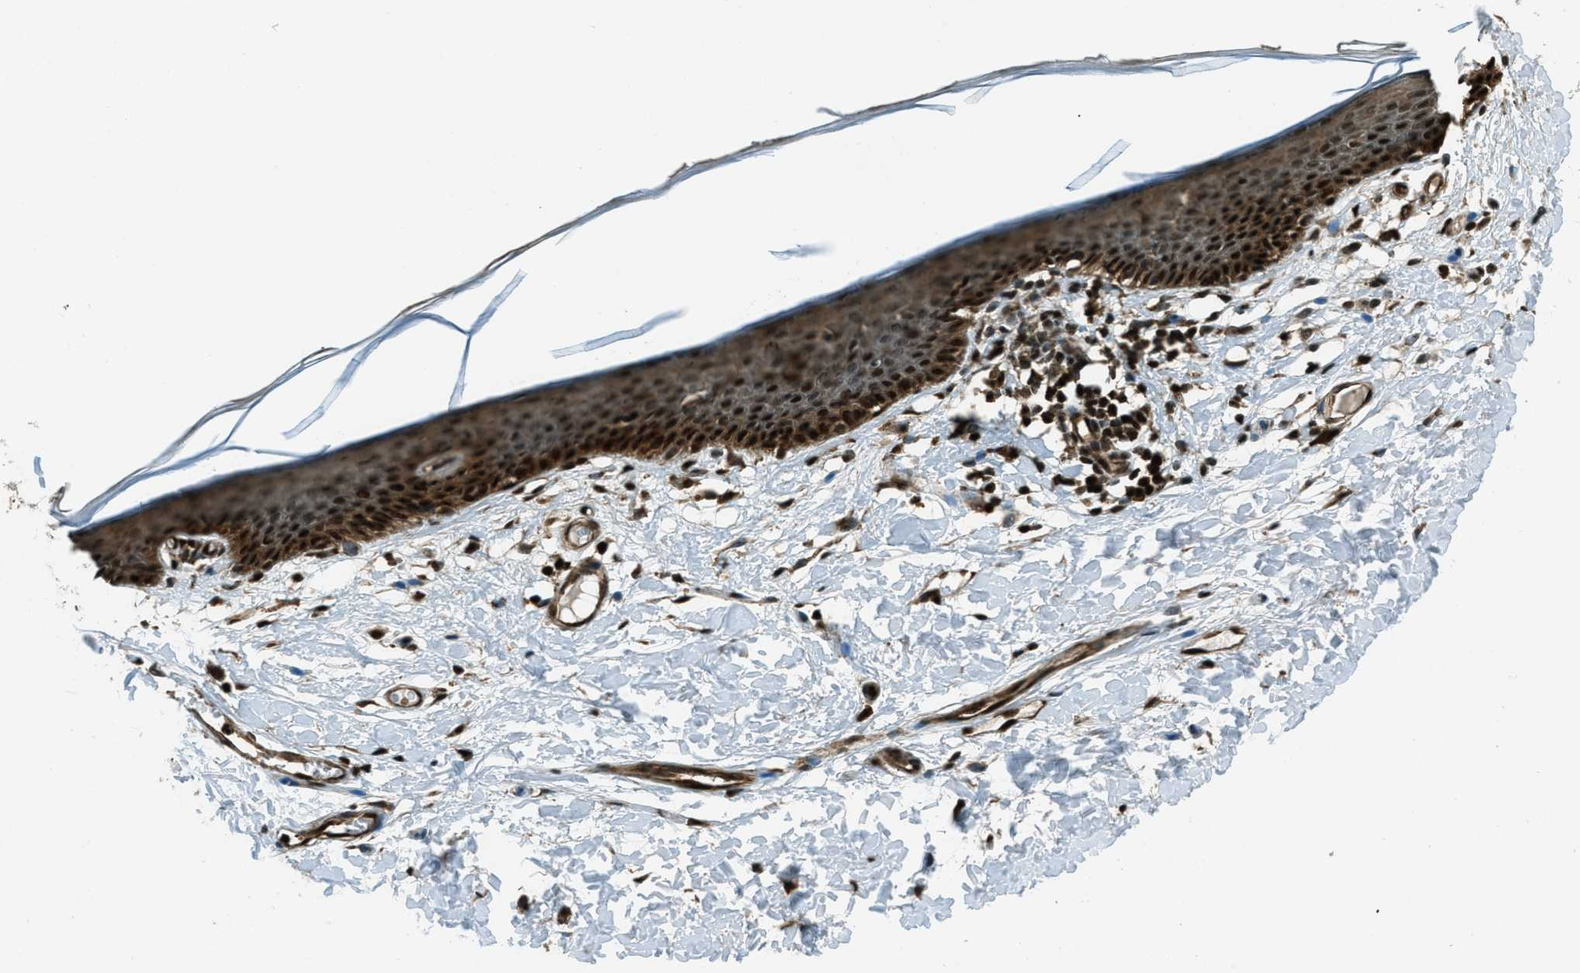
{"staining": {"intensity": "strong", "quantity": ">75%", "location": "cytoplasmic/membranous,nuclear"}, "tissue": "skin", "cell_type": "Epidermal cells", "image_type": "normal", "snomed": [{"axis": "morphology", "description": "Normal tissue, NOS"}, {"axis": "topography", "description": "Vulva"}], "caption": "DAB (3,3'-diaminobenzidine) immunohistochemical staining of unremarkable skin shows strong cytoplasmic/membranous,nuclear protein positivity in about >75% of epidermal cells. (DAB IHC, brown staining for protein, blue staining for nuclei).", "gene": "TARDBP", "patient": {"sex": "female", "age": 54}}